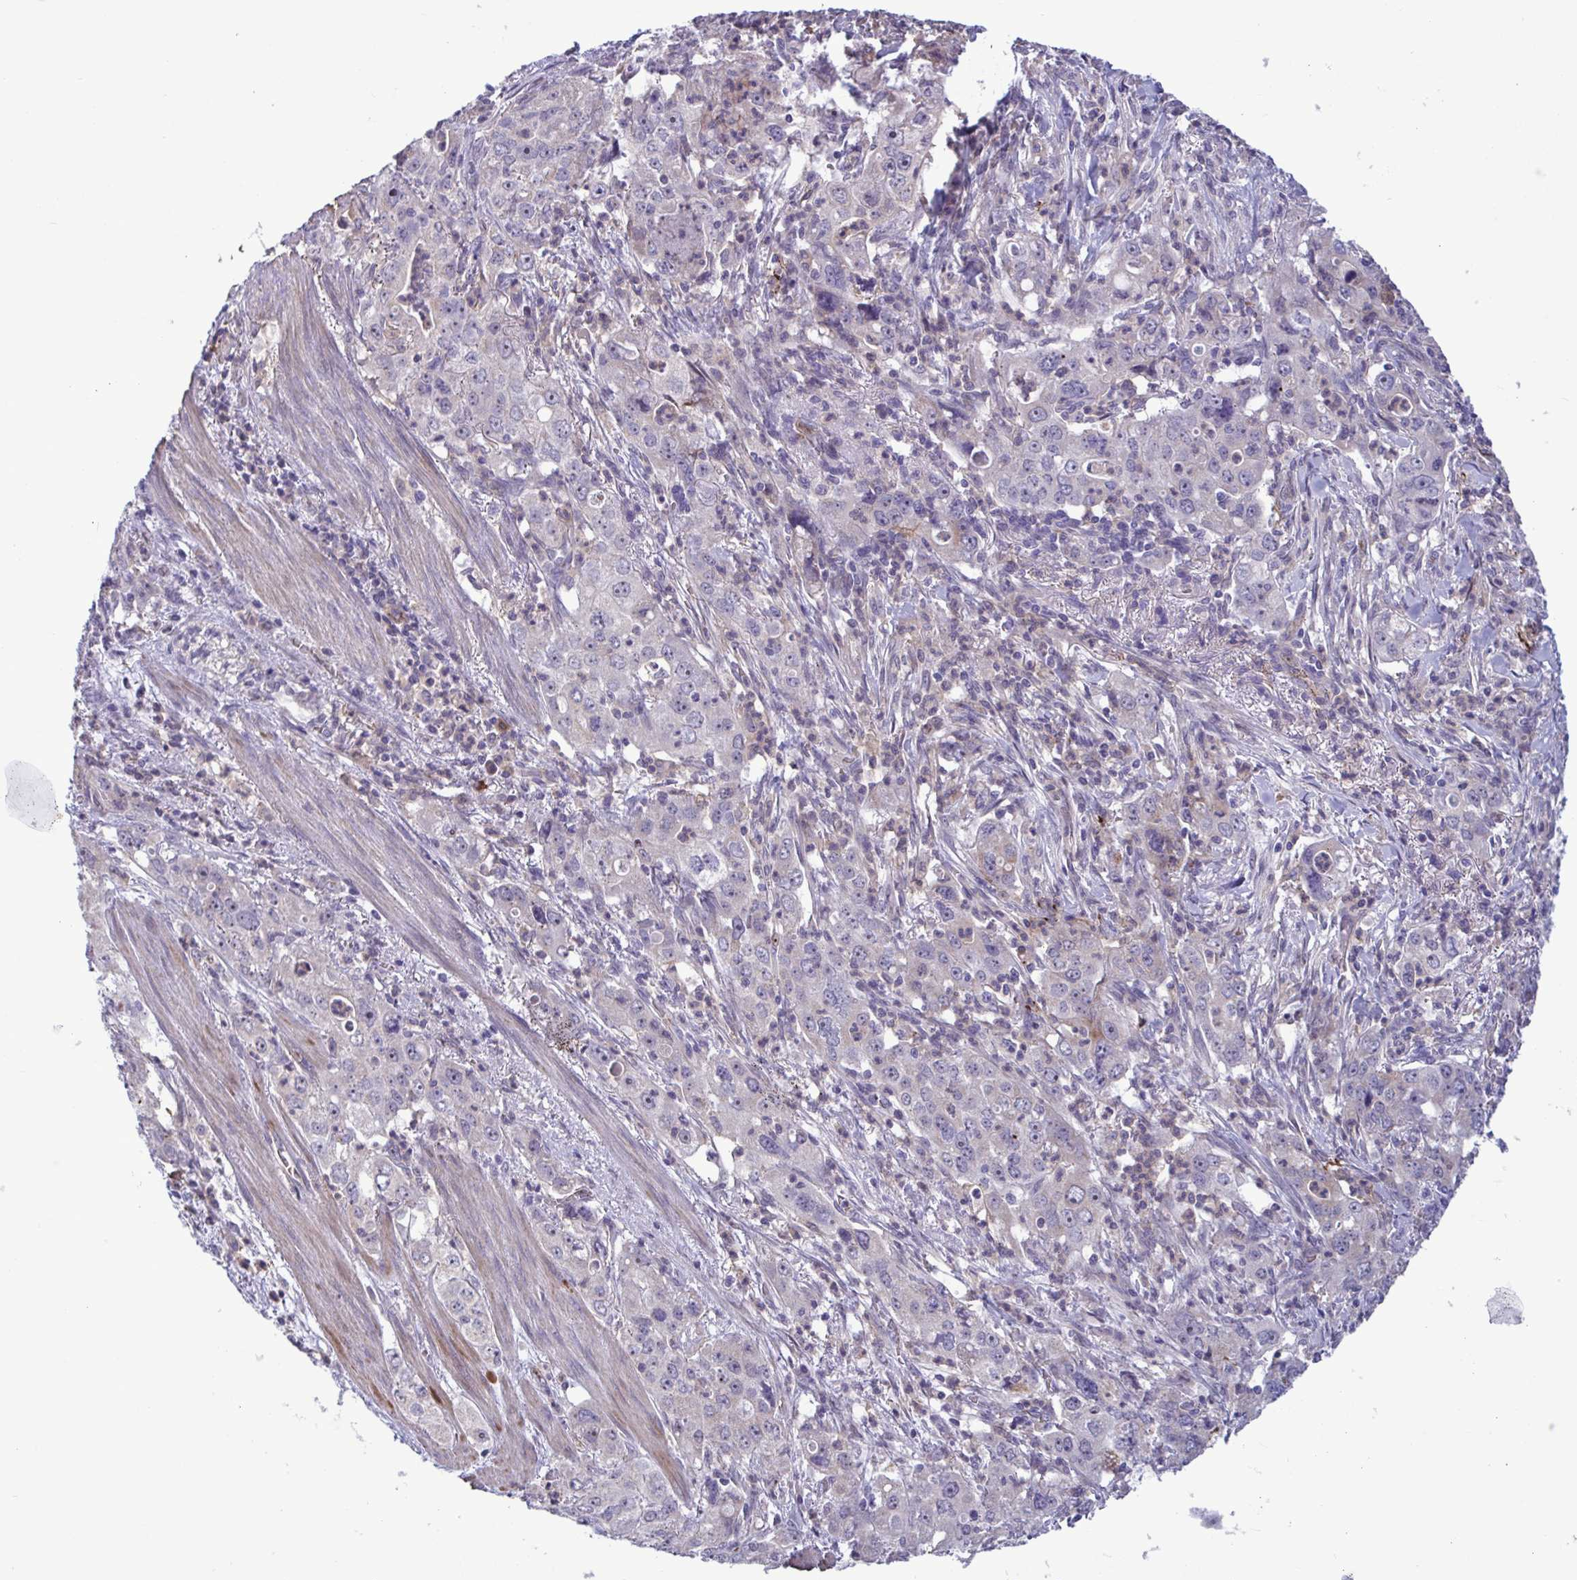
{"staining": {"intensity": "weak", "quantity": "25%-75%", "location": "nuclear"}, "tissue": "stomach cancer", "cell_type": "Tumor cells", "image_type": "cancer", "snomed": [{"axis": "morphology", "description": "Adenocarcinoma, NOS"}, {"axis": "topography", "description": "Stomach, upper"}], "caption": "Stomach adenocarcinoma stained for a protein (brown) shows weak nuclear positive positivity in about 25%-75% of tumor cells.", "gene": "CD101", "patient": {"sex": "male", "age": 75}}